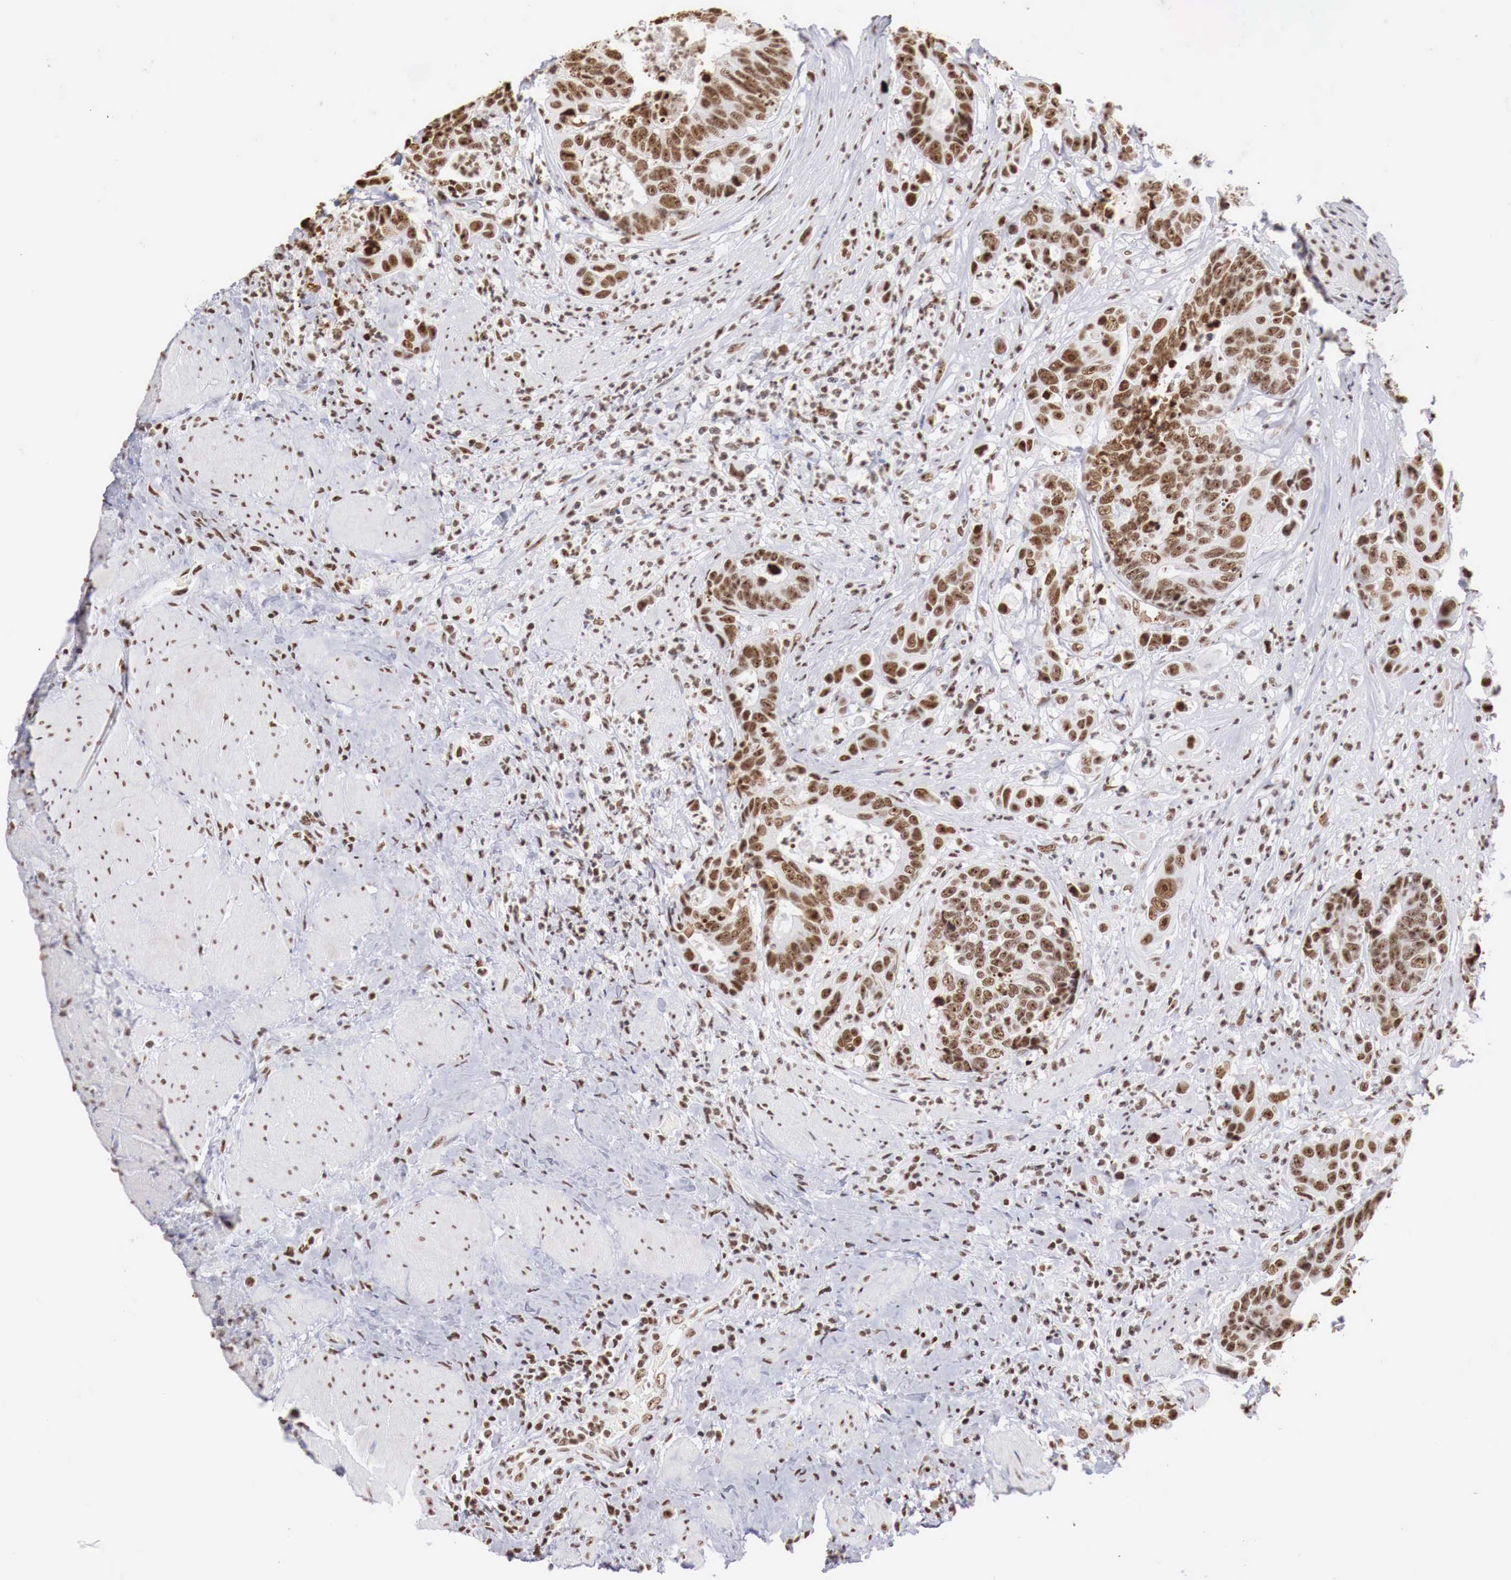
{"staining": {"intensity": "strong", "quantity": ">75%", "location": "nuclear"}, "tissue": "colorectal cancer", "cell_type": "Tumor cells", "image_type": "cancer", "snomed": [{"axis": "morphology", "description": "Adenocarcinoma, NOS"}, {"axis": "topography", "description": "Rectum"}], "caption": "Immunohistochemistry (IHC) of human colorectal adenocarcinoma reveals high levels of strong nuclear staining in approximately >75% of tumor cells. (IHC, brightfield microscopy, high magnification).", "gene": "DKC1", "patient": {"sex": "female", "age": 65}}